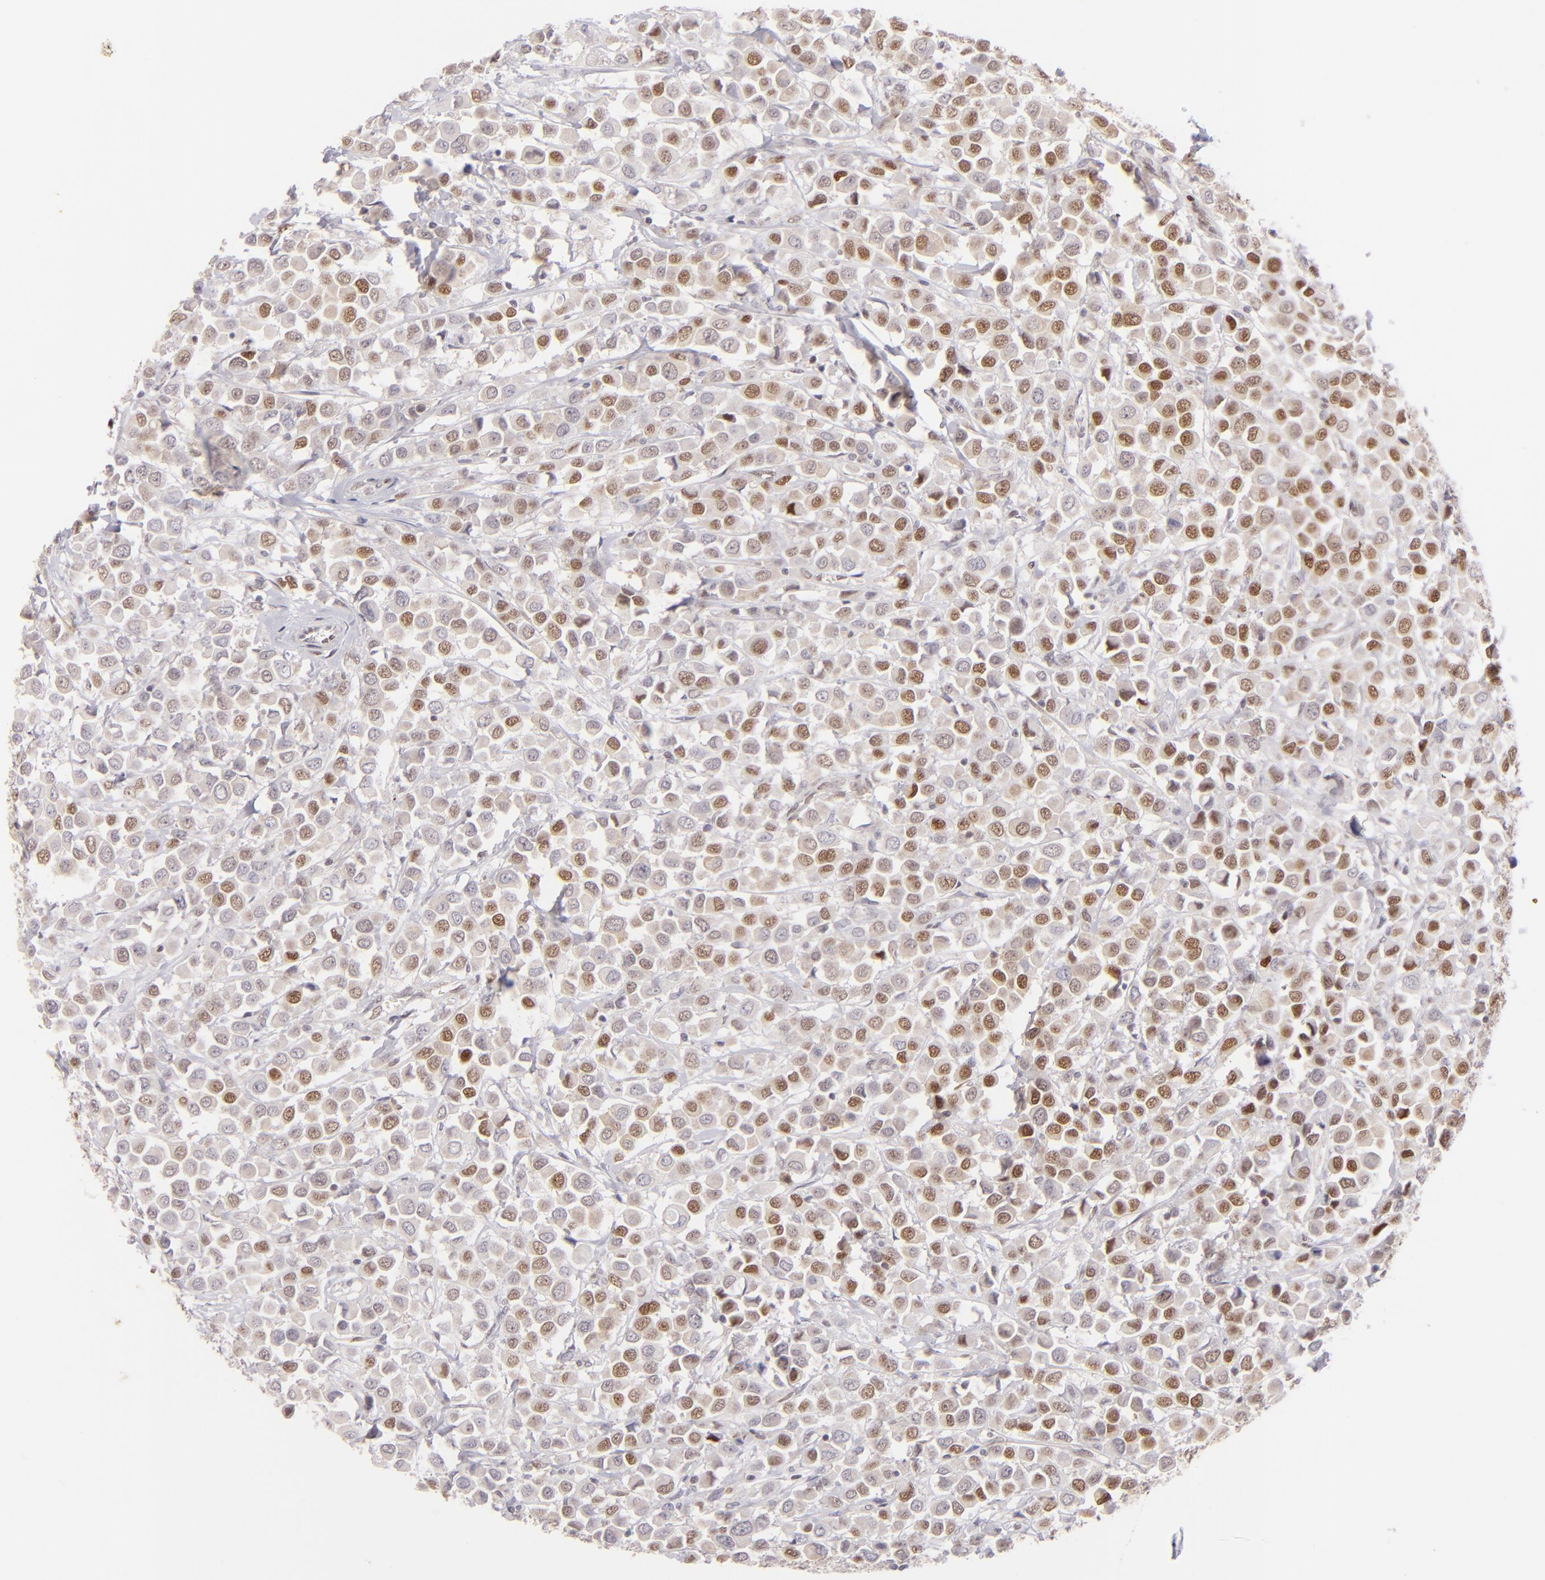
{"staining": {"intensity": "moderate", "quantity": ">75%", "location": "cytoplasmic/membranous,nuclear"}, "tissue": "breast cancer", "cell_type": "Tumor cells", "image_type": "cancer", "snomed": [{"axis": "morphology", "description": "Duct carcinoma"}, {"axis": "topography", "description": "Breast"}], "caption": "The image reveals a brown stain indicating the presence of a protein in the cytoplasmic/membranous and nuclear of tumor cells in breast intraductal carcinoma.", "gene": "POU2F1", "patient": {"sex": "female", "age": 61}}